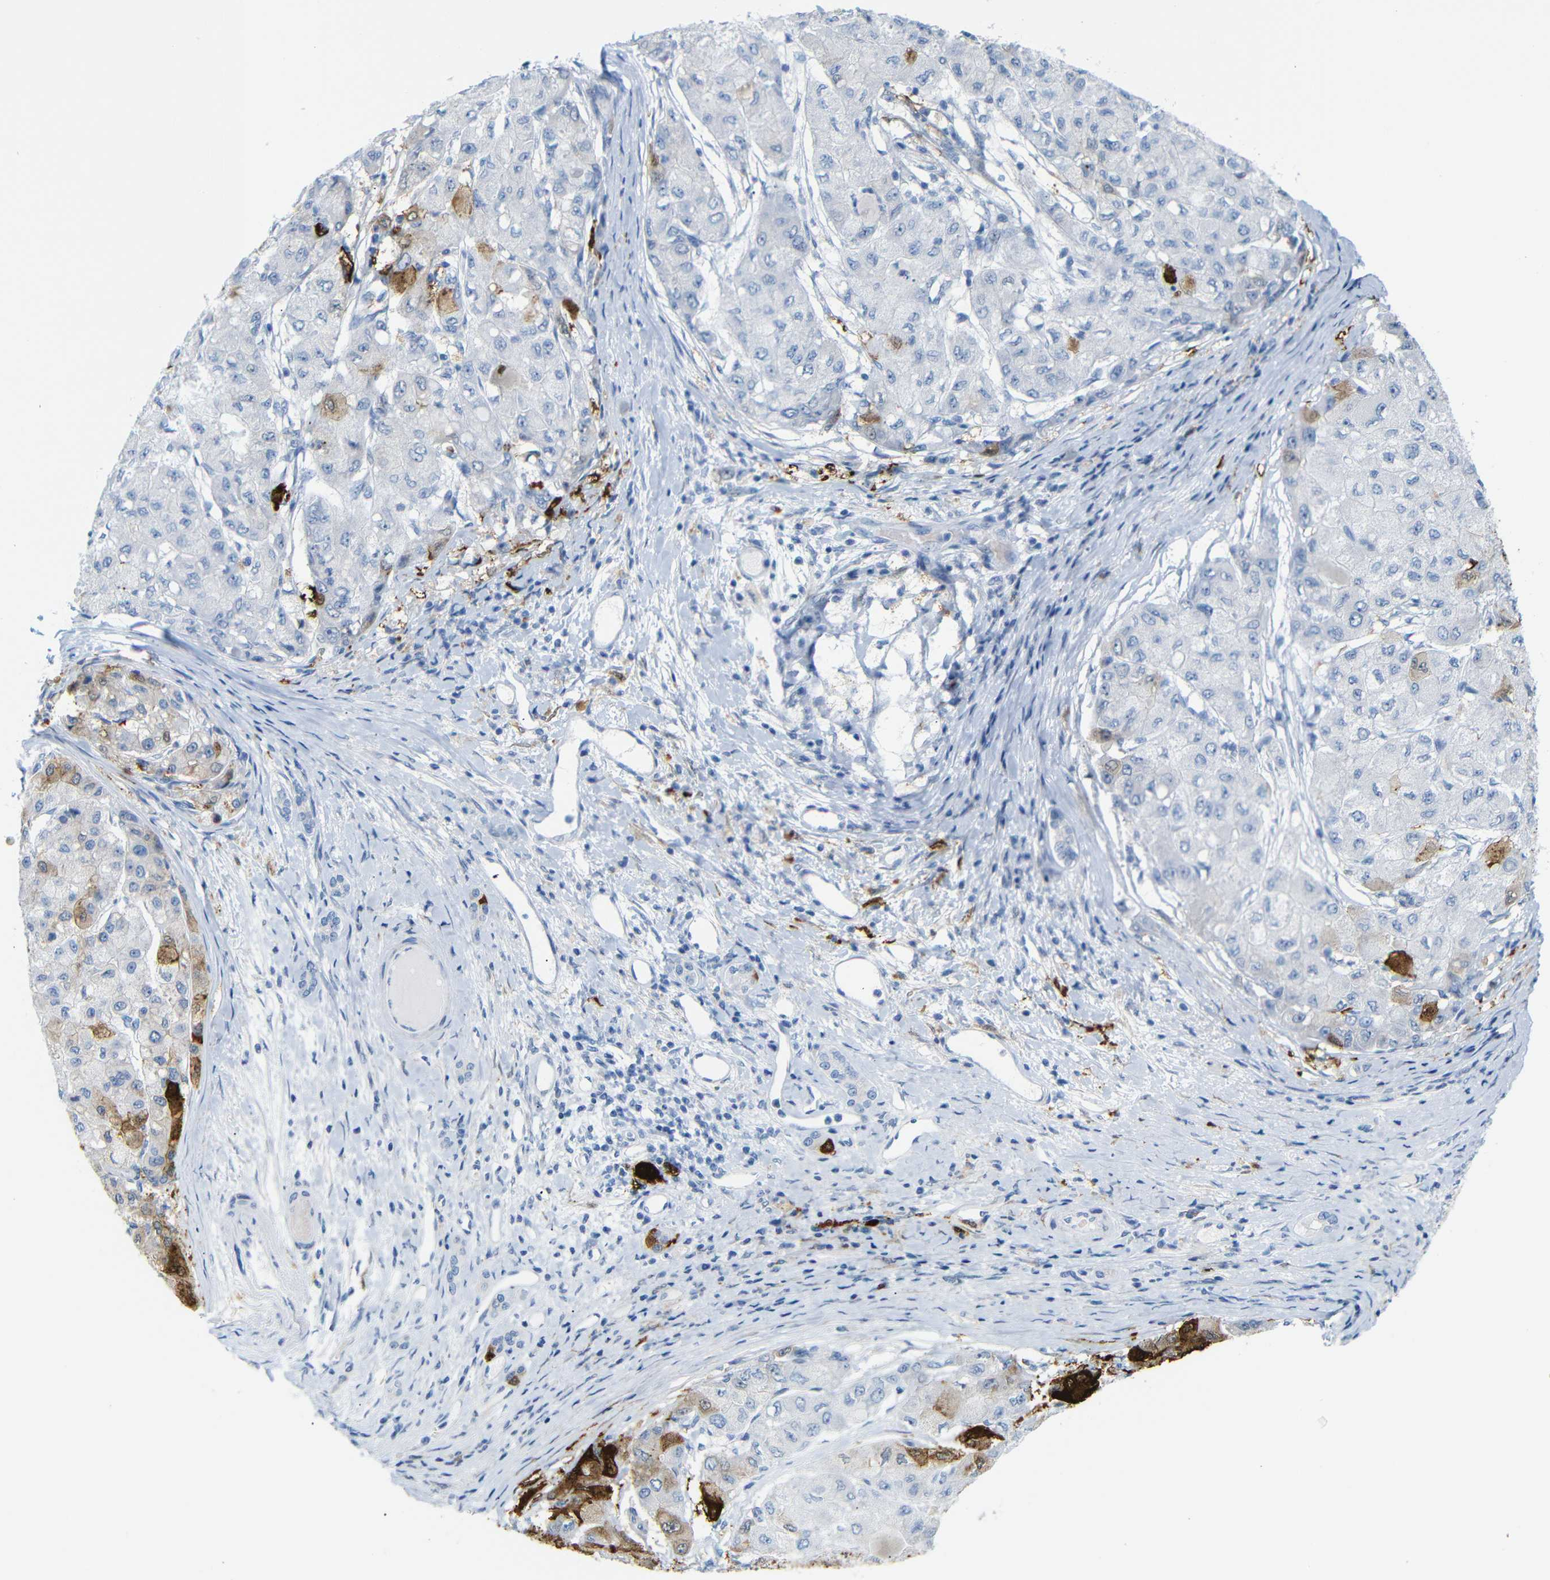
{"staining": {"intensity": "strong", "quantity": "<25%", "location": "cytoplasmic/membranous,nuclear"}, "tissue": "liver cancer", "cell_type": "Tumor cells", "image_type": "cancer", "snomed": [{"axis": "morphology", "description": "Carcinoma, Hepatocellular, NOS"}, {"axis": "topography", "description": "Liver"}], "caption": "Human liver cancer stained with a protein marker displays strong staining in tumor cells.", "gene": "MT1A", "patient": {"sex": "male", "age": 80}}